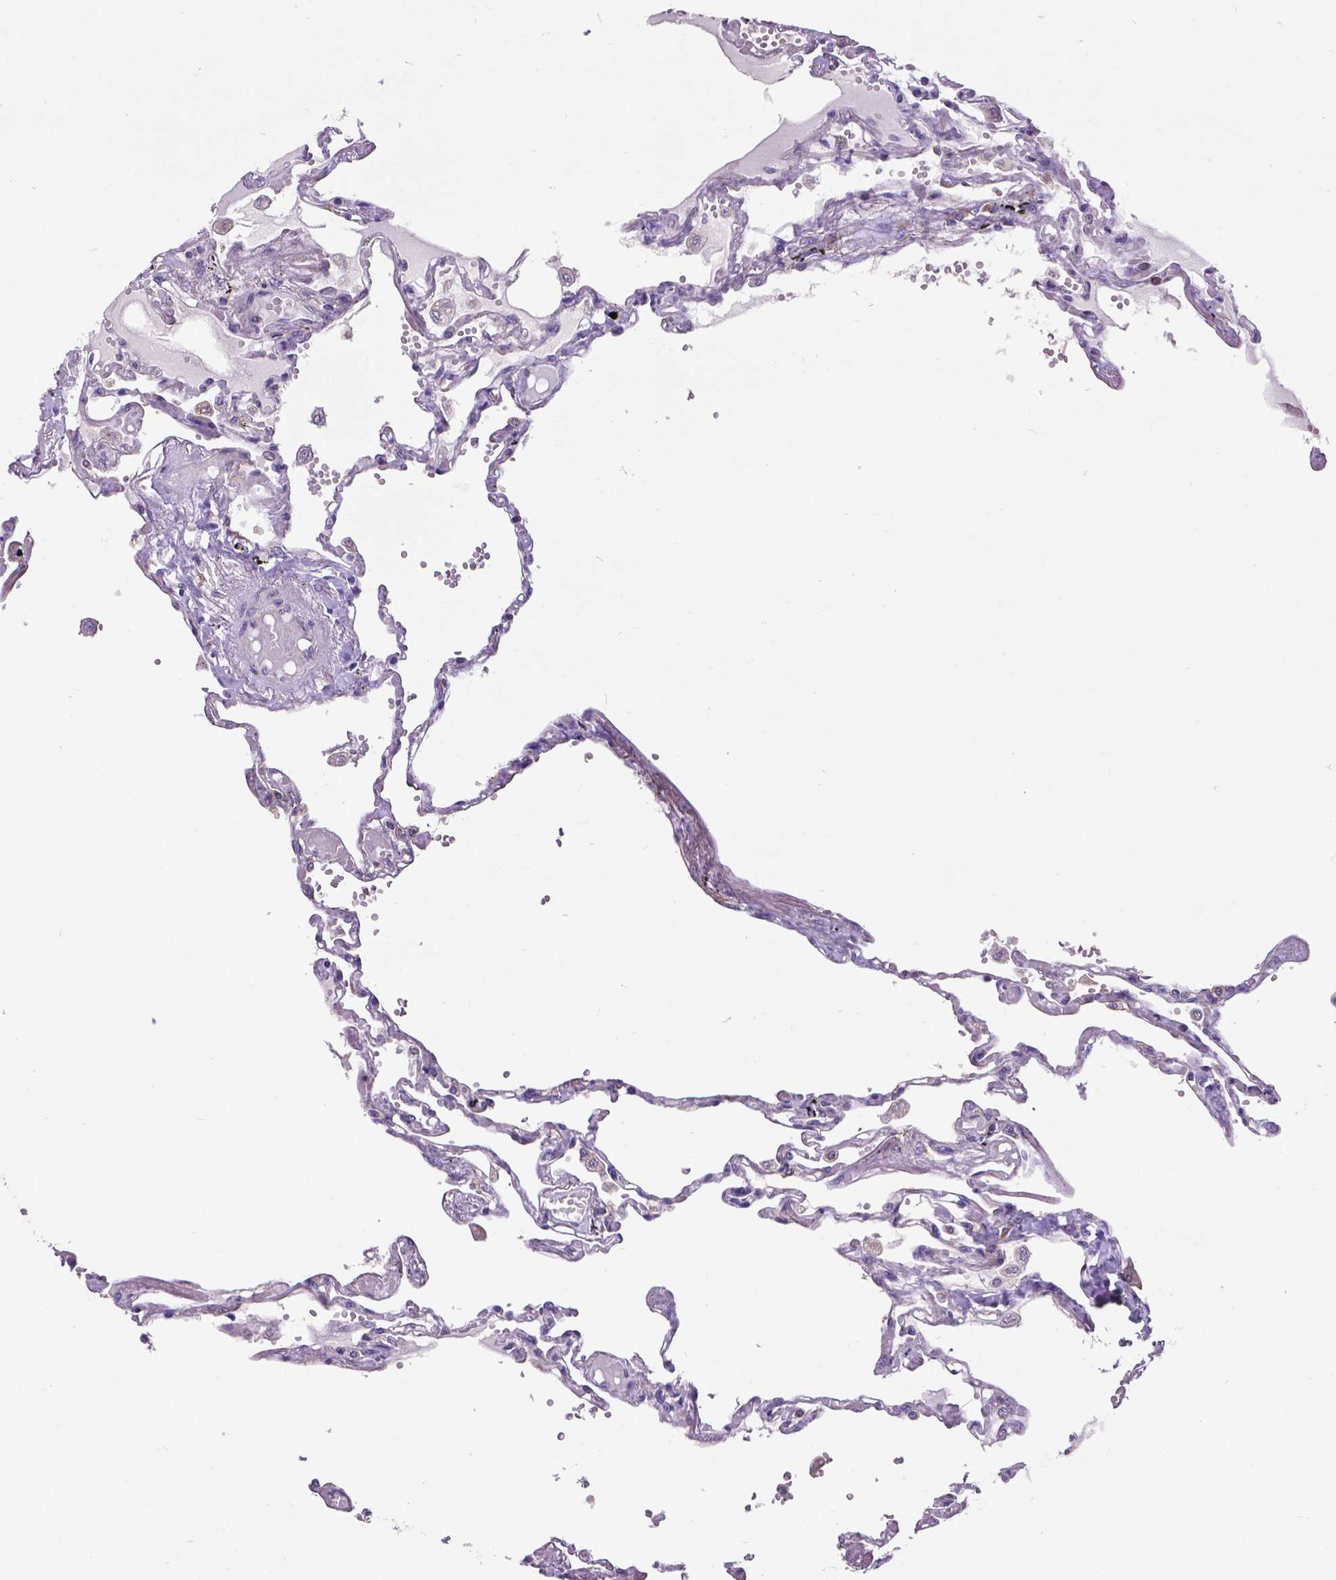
{"staining": {"intensity": "negative", "quantity": "none", "location": "none"}, "tissue": "lung", "cell_type": "Alveolar cells", "image_type": "normal", "snomed": [{"axis": "morphology", "description": "Normal tissue, NOS"}, {"axis": "morphology", "description": "Adenocarcinoma, NOS"}, {"axis": "topography", "description": "Cartilage tissue"}, {"axis": "topography", "description": "Lung"}], "caption": "The immunohistochemistry micrograph has no significant expression in alveolar cells of lung. (IHC, brightfield microscopy, high magnification).", "gene": "MTDH", "patient": {"sex": "female", "age": 67}}